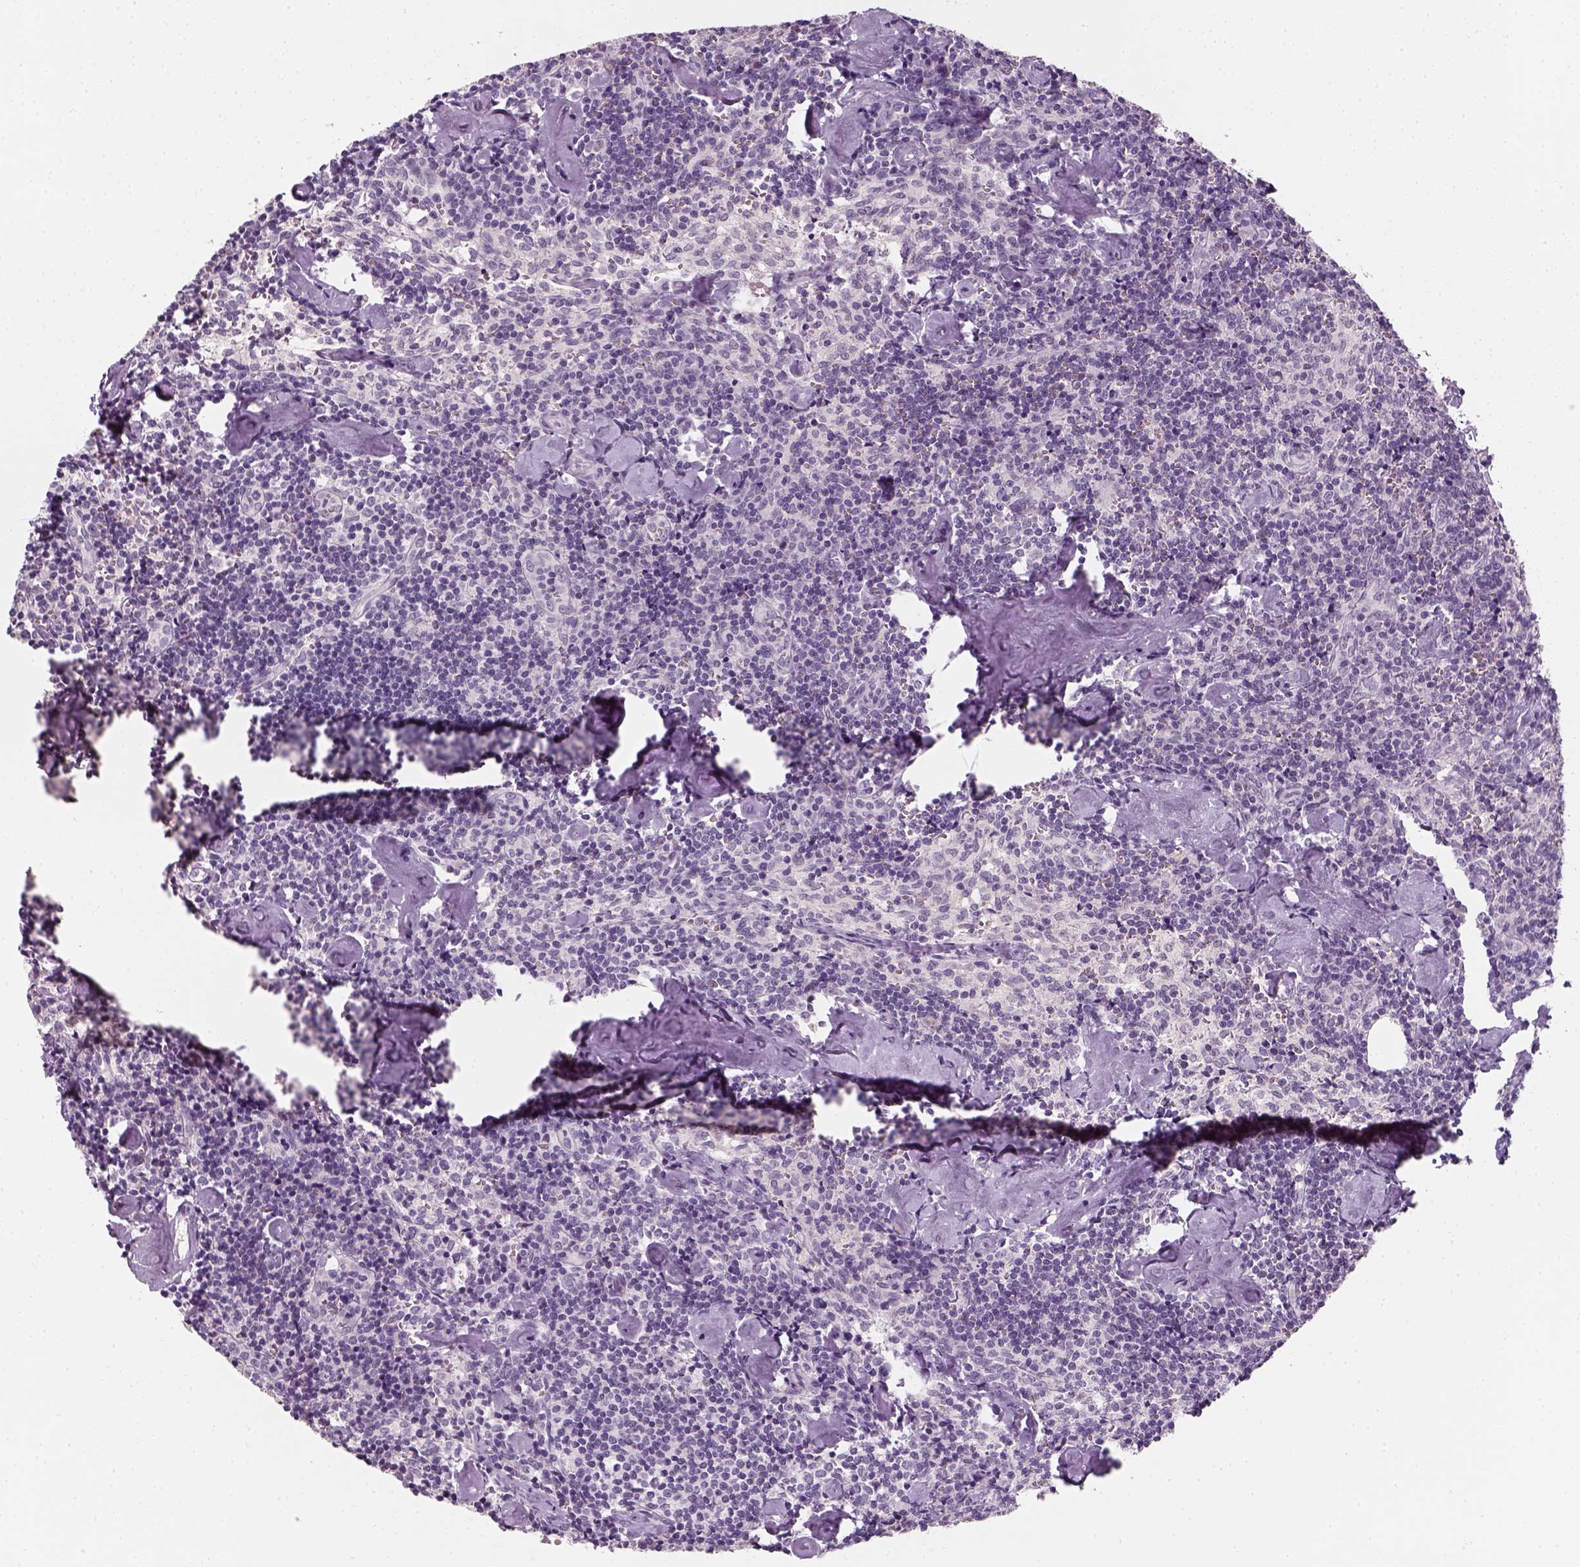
{"staining": {"intensity": "negative", "quantity": "none", "location": "none"}, "tissue": "lymph node", "cell_type": "Germinal center cells", "image_type": "normal", "snomed": [{"axis": "morphology", "description": "Normal tissue, NOS"}, {"axis": "topography", "description": "Lymph node"}], "caption": "Protein analysis of normal lymph node shows no significant expression in germinal center cells. Brightfield microscopy of immunohistochemistry stained with DAB (brown) and hematoxylin (blue), captured at high magnification.", "gene": "TP53", "patient": {"sex": "female", "age": 50}}